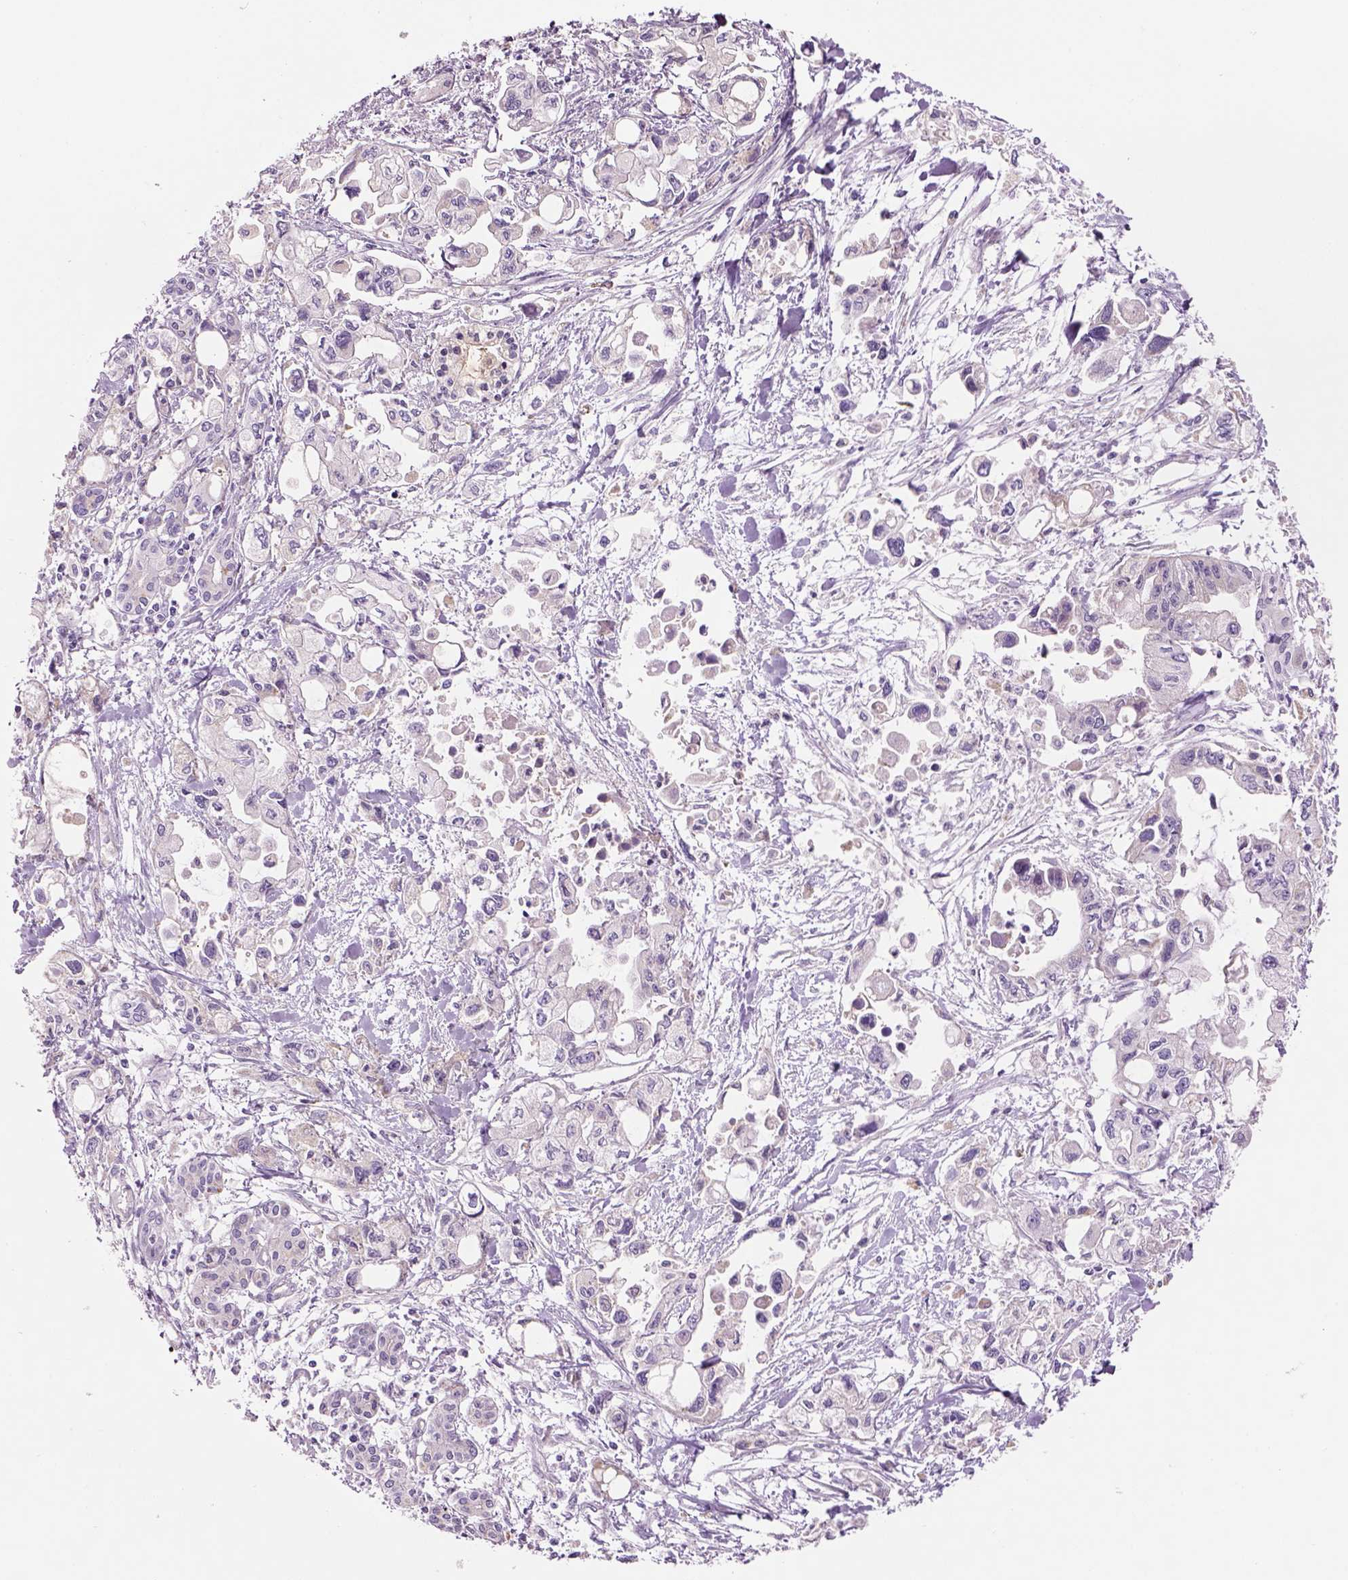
{"staining": {"intensity": "negative", "quantity": "none", "location": "none"}, "tissue": "pancreatic cancer", "cell_type": "Tumor cells", "image_type": "cancer", "snomed": [{"axis": "morphology", "description": "Adenocarcinoma, NOS"}, {"axis": "topography", "description": "Pancreas"}], "caption": "Micrograph shows no significant protein positivity in tumor cells of pancreatic cancer (adenocarcinoma).", "gene": "IFT52", "patient": {"sex": "female", "age": 61}}